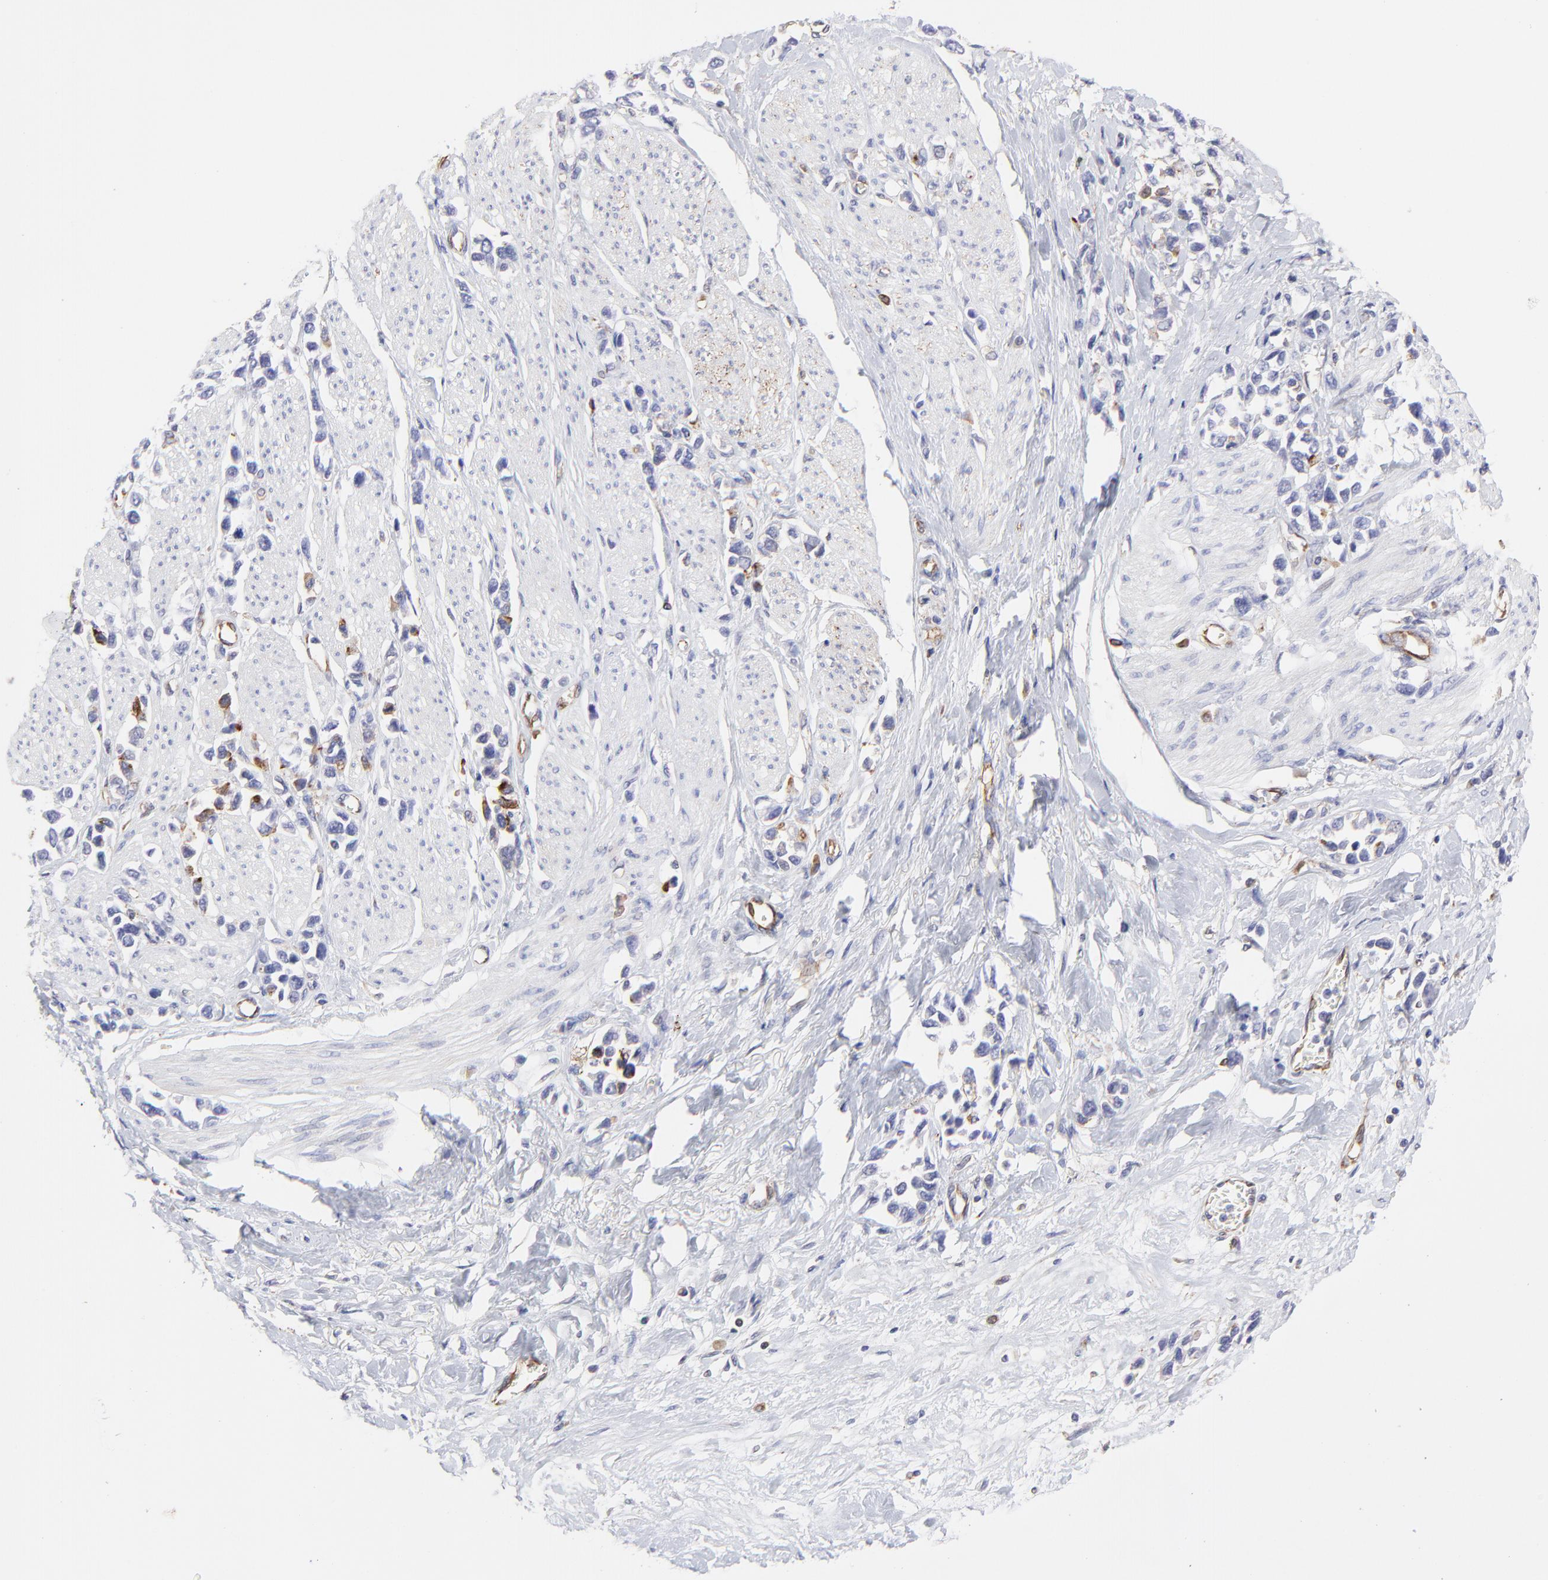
{"staining": {"intensity": "strong", "quantity": "<25%", "location": "cytoplasmic/membranous"}, "tissue": "stomach cancer", "cell_type": "Tumor cells", "image_type": "cancer", "snomed": [{"axis": "morphology", "description": "Adenocarcinoma, NOS"}, {"axis": "topography", "description": "Stomach, upper"}], "caption": "Stomach adenocarcinoma stained with DAB immunohistochemistry displays medium levels of strong cytoplasmic/membranous expression in approximately <25% of tumor cells.", "gene": "COX8C", "patient": {"sex": "male", "age": 76}}